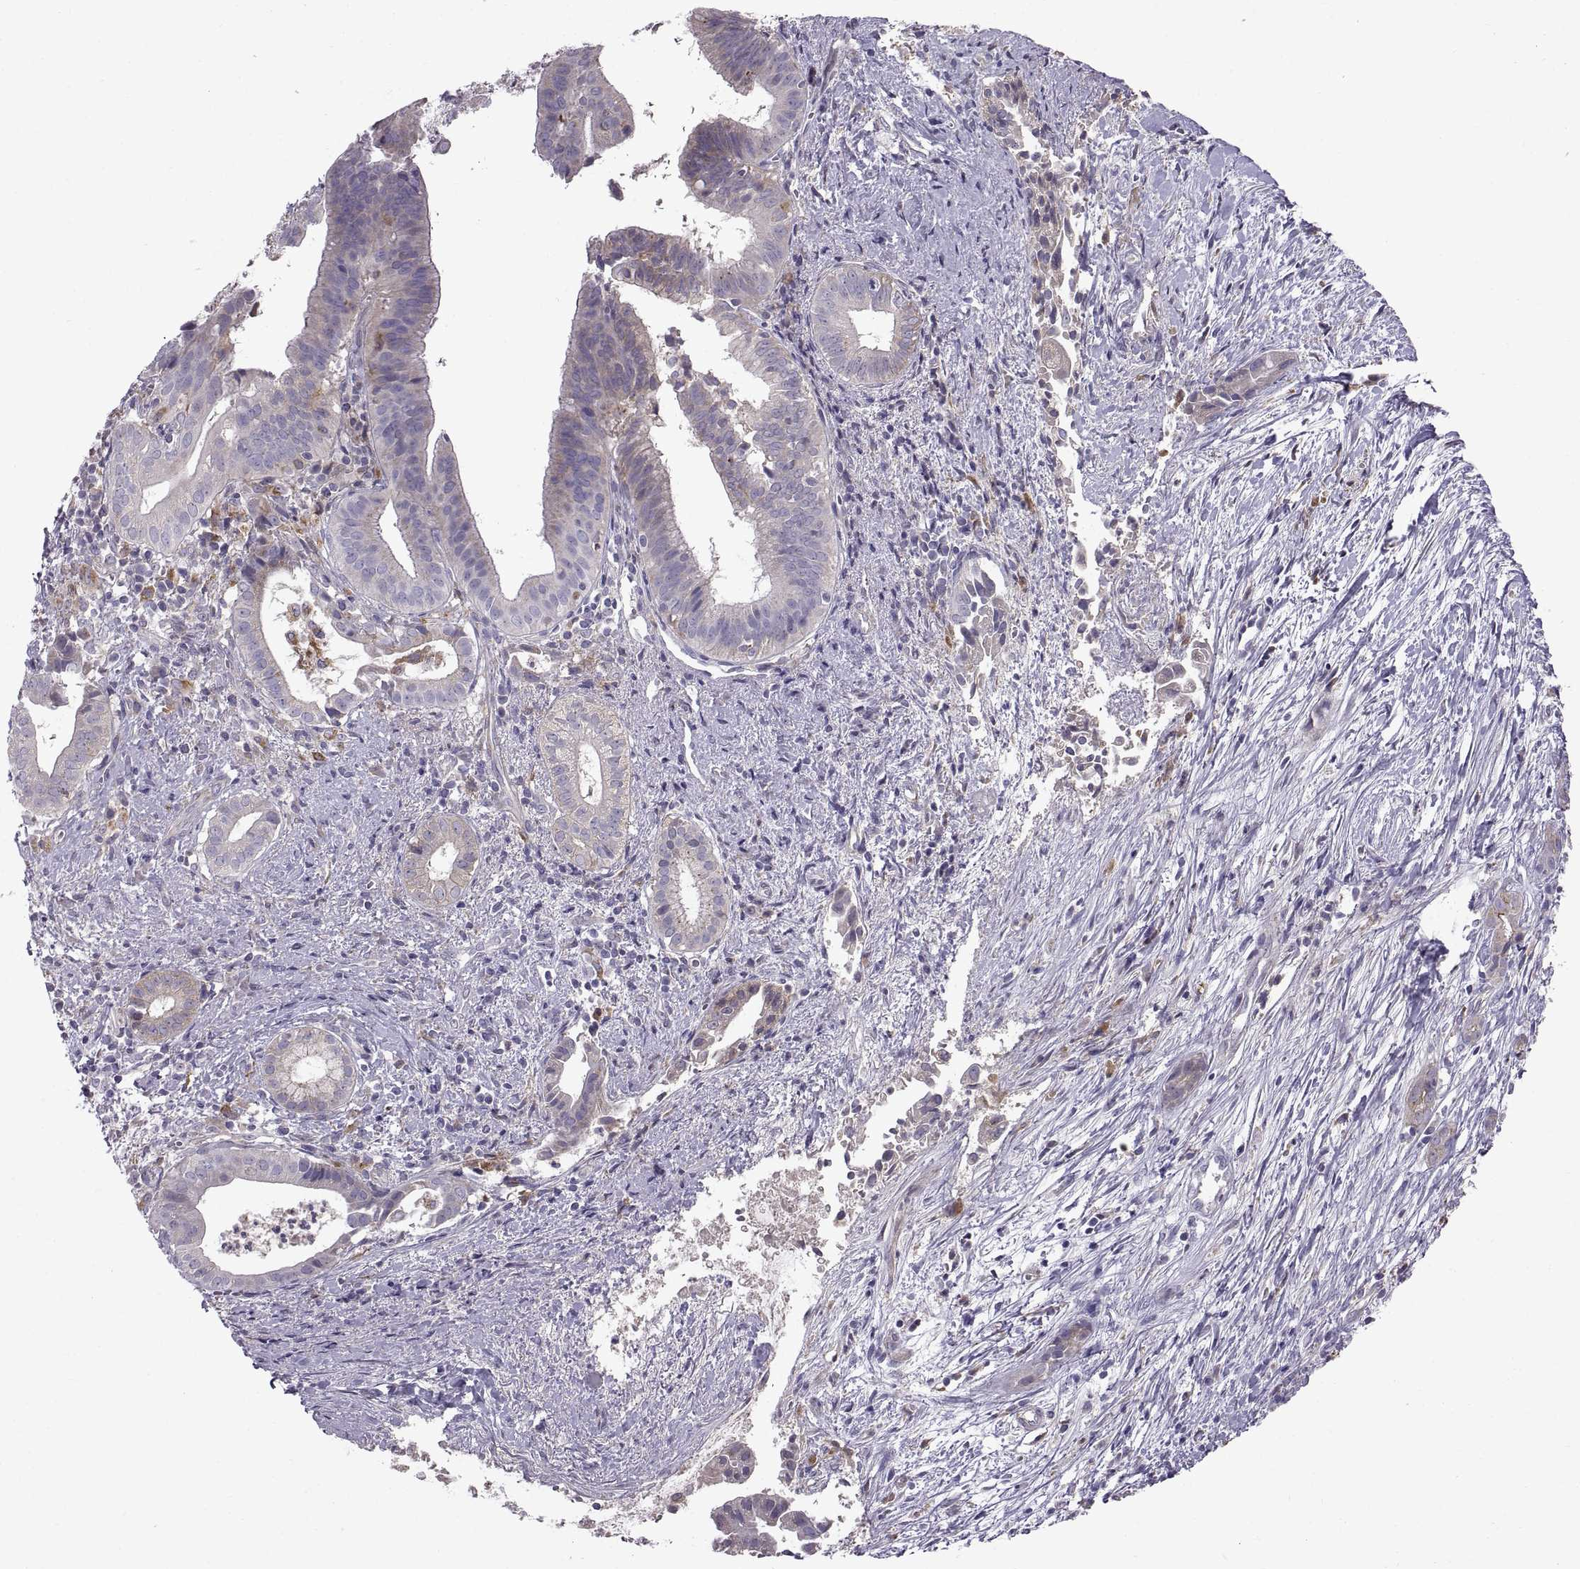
{"staining": {"intensity": "negative", "quantity": "none", "location": "none"}, "tissue": "pancreatic cancer", "cell_type": "Tumor cells", "image_type": "cancer", "snomed": [{"axis": "morphology", "description": "Adenocarcinoma, NOS"}, {"axis": "topography", "description": "Pancreas"}], "caption": "There is no significant positivity in tumor cells of pancreatic cancer.", "gene": "ARSL", "patient": {"sex": "male", "age": 61}}